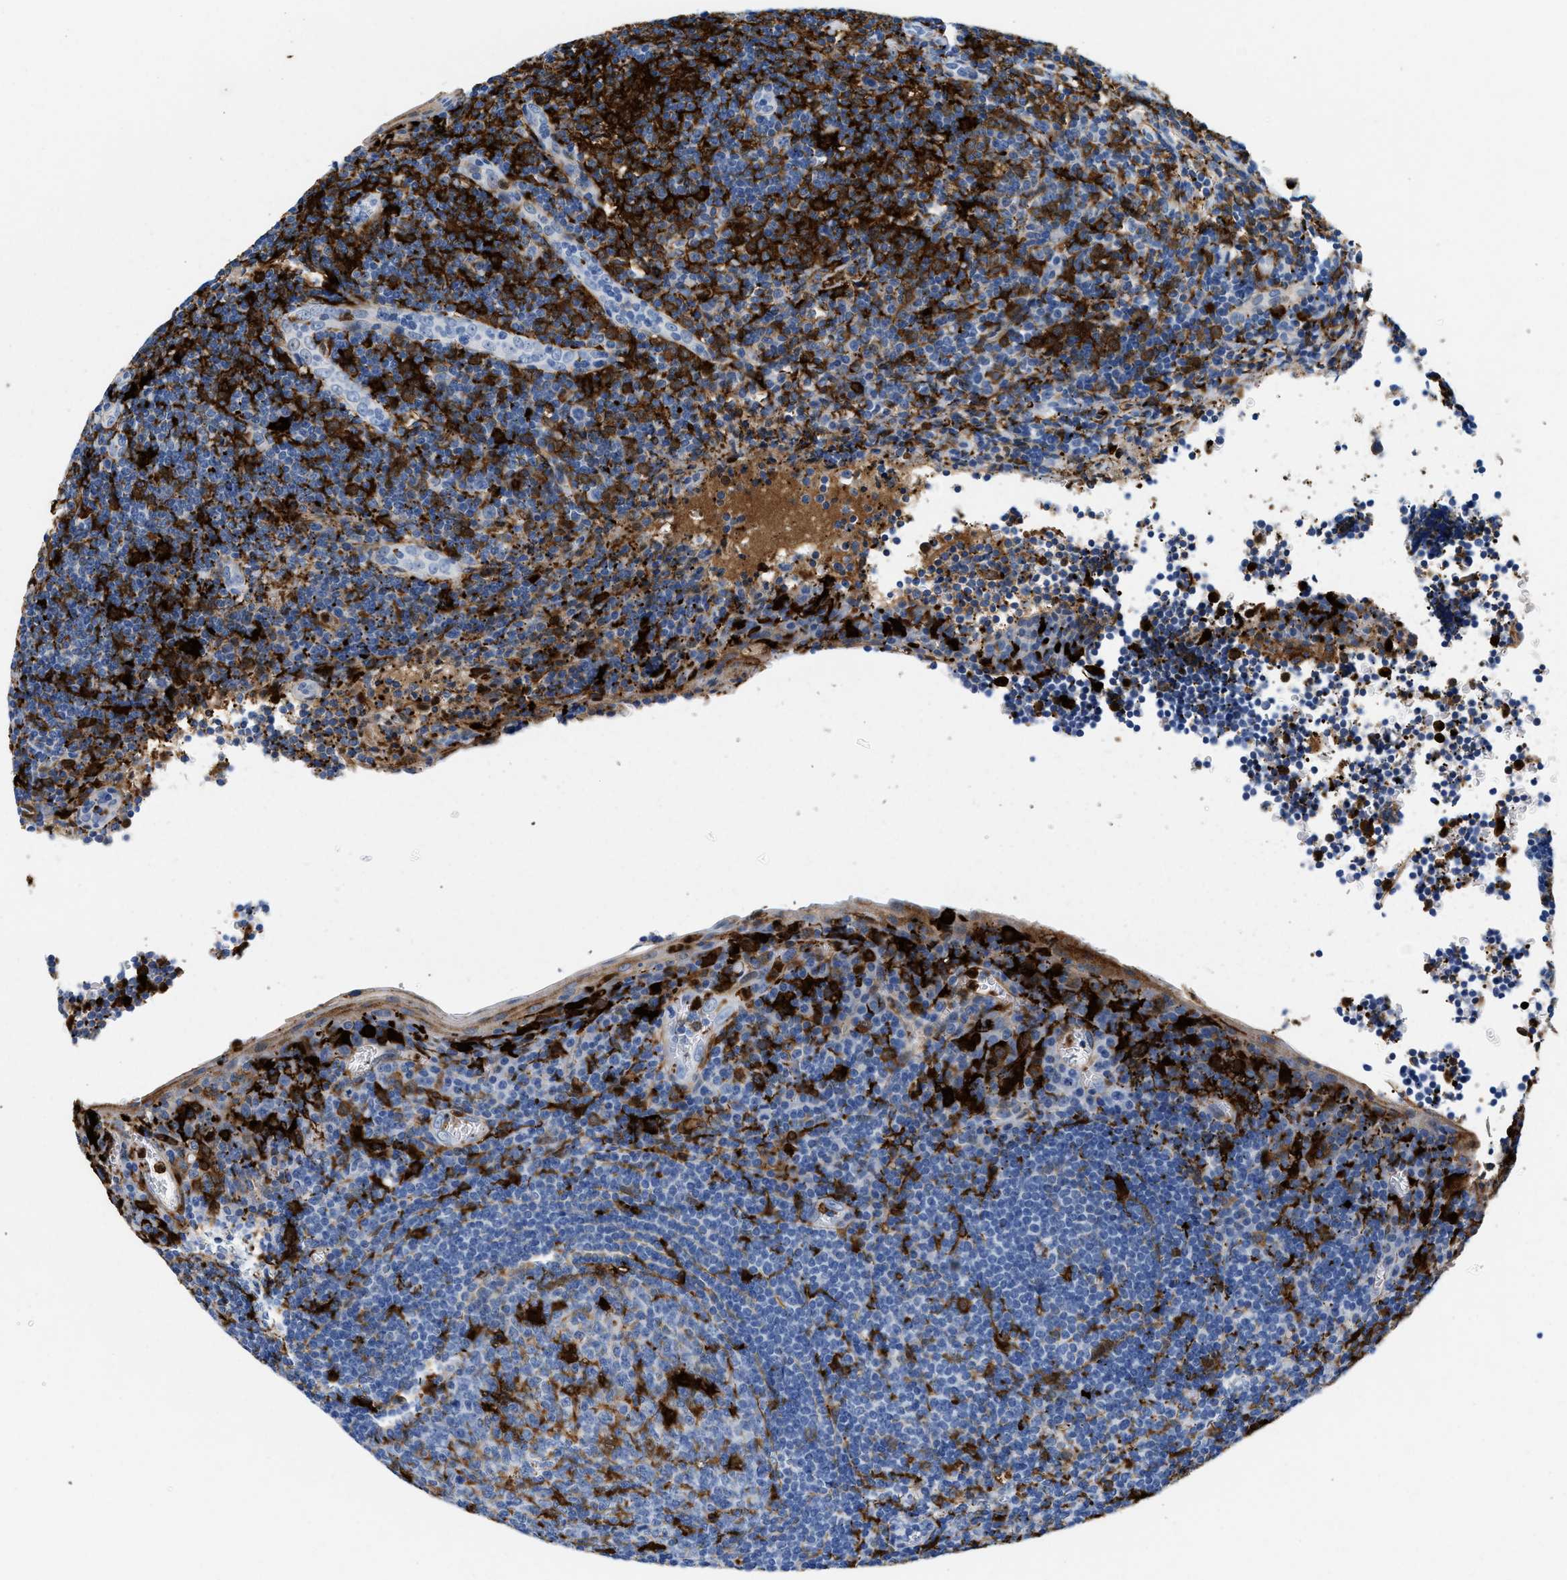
{"staining": {"intensity": "strong", "quantity": "25%-75%", "location": "cytoplasmic/membranous"}, "tissue": "tonsil", "cell_type": "Germinal center cells", "image_type": "normal", "snomed": [{"axis": "morphology", "description": "Normal tissue, NOS"}, {"axis": "topography", "description": "Tonsil"}], "caption": "High-power microscopy captured an immunohistochemistry (IHC) image of unremarkable tonsil, revealing strong cytoplasmic/membranous expression in about 25%-75% of germinal center cells. (Brightfield microscopy of DAB IHC at high magnification).", "gene": "GSN", "patient": {"sex": "male", "age": 37}}